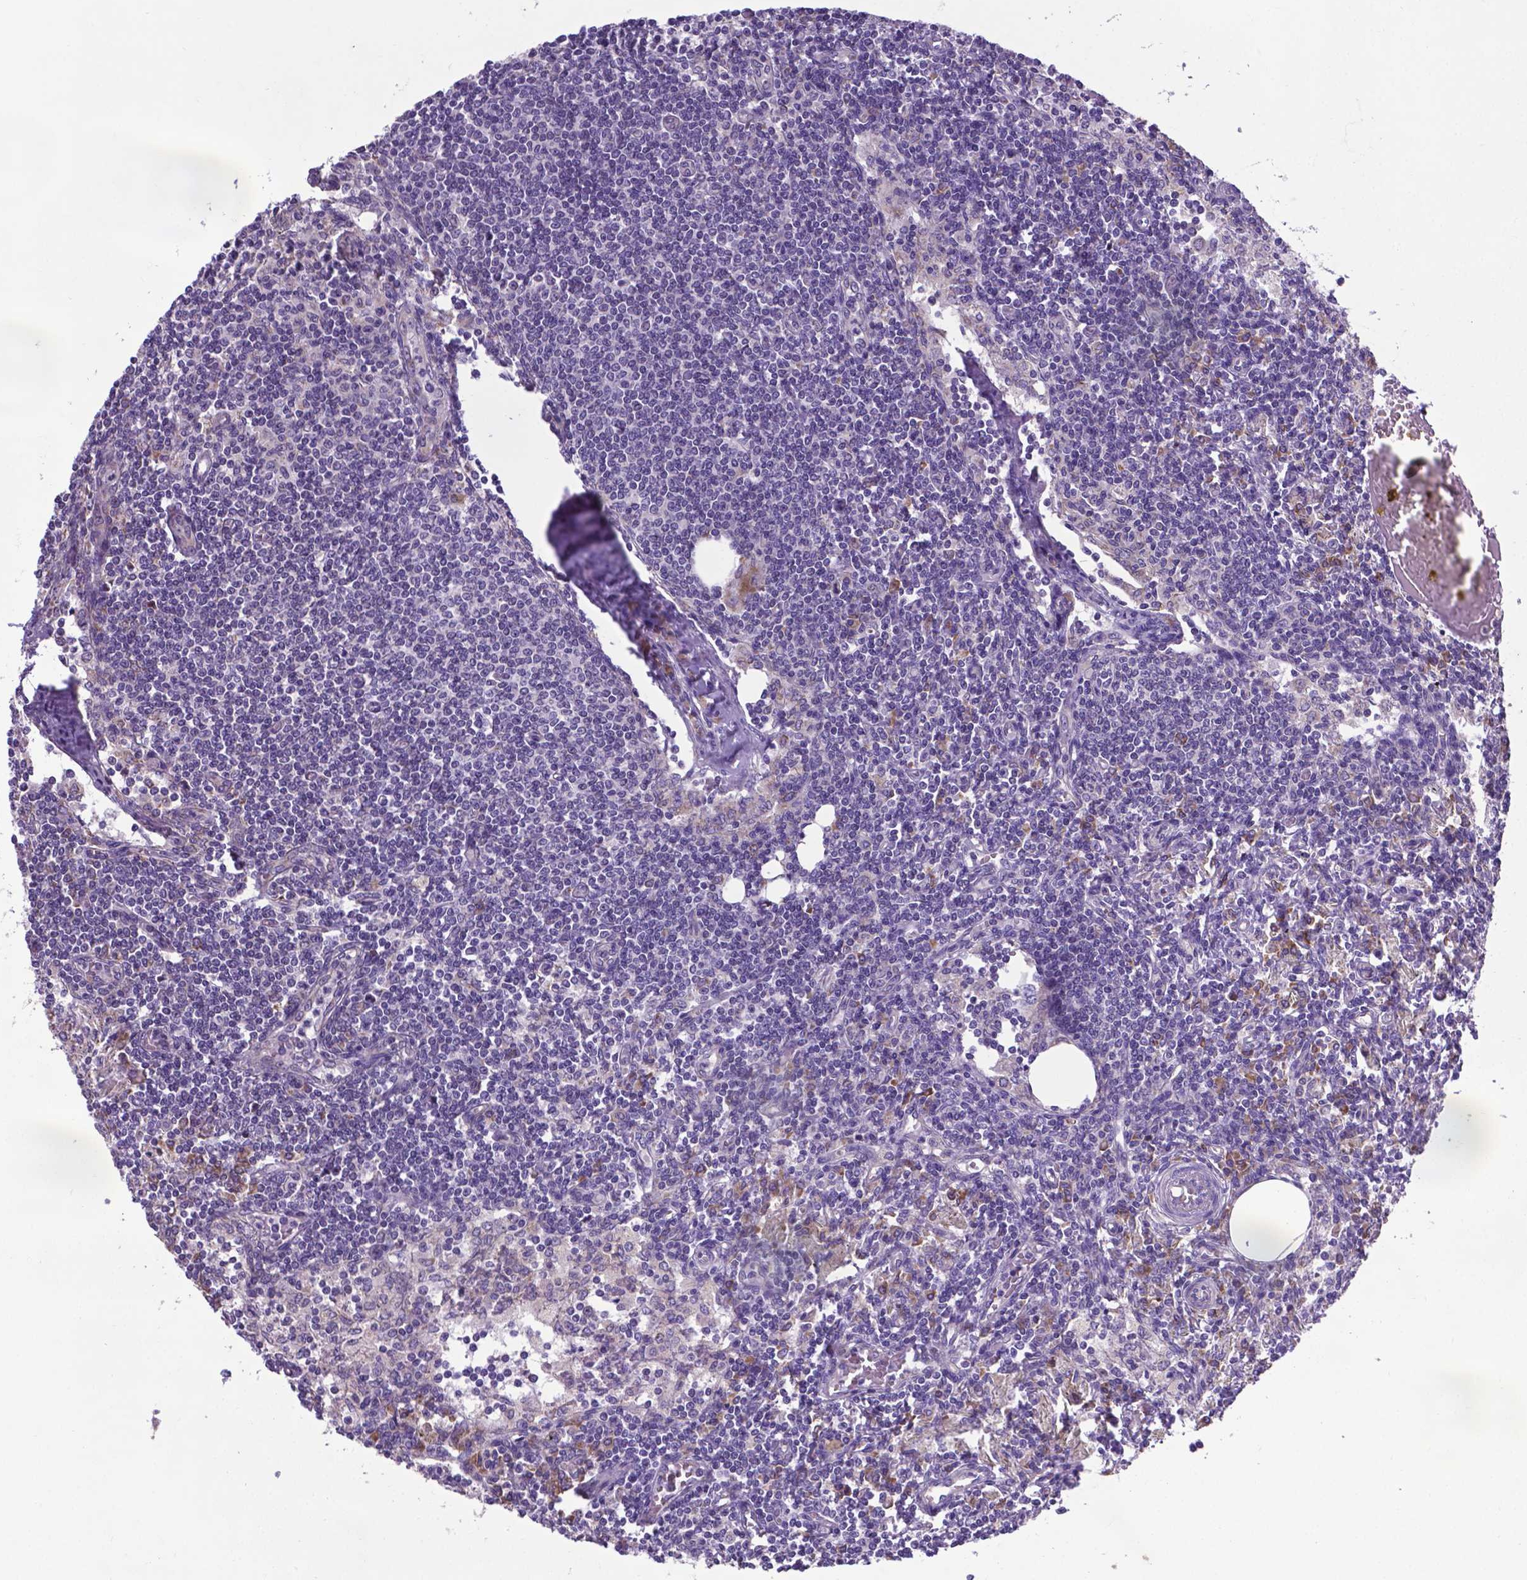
{"staining": {"intensity": "strong", "quantity": "<25%", "location": "cytoplasmic/membranous"}, "tissue": "lymph node", "cell_type": "Germinal center cells", "image_type": "normal", "snomed": [{"axis": "morphology", "description": "Normal tissue, NOS"}, {"axis": "topography", "description": "Lymph node"}], "caption": "Immunohistochemical staining of benign human lymph node shows strong cytoplasmic/membranous protein positivity in approximately <25% of germinal center cells. (DAB (3,3'-diaminobenzidine) IHC with brightfield microscopy, high magnification).", "gene": "ENSG00000269590", "patient": {"sex": "female", "age": 69}}